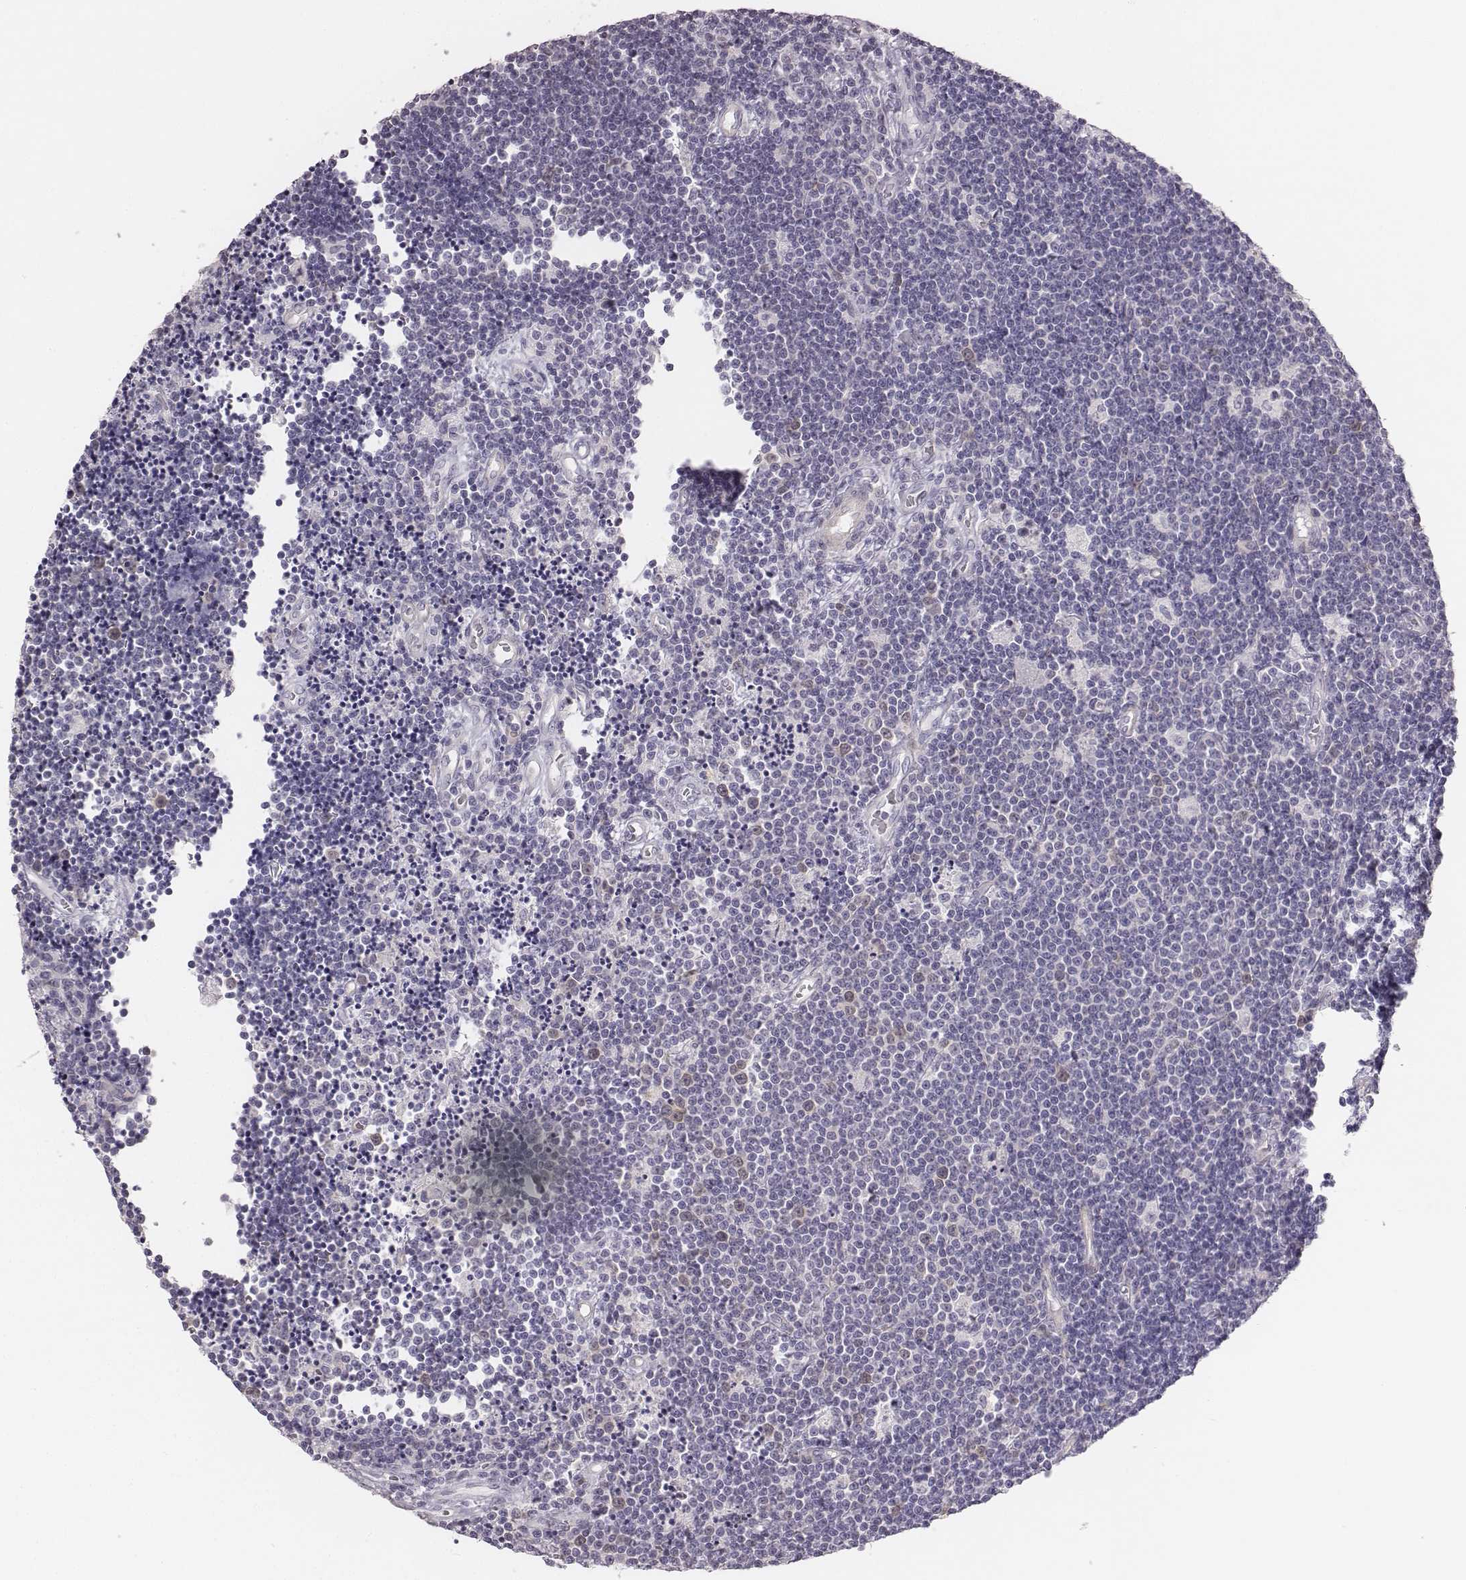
{"staining": {"intensity": "negative", "quantity": "none", "location": "none"}, "tissue": "lymphoma", "cell_type": "Tumor cells", "image_type": "cancer", "snomed": [{"axis": "morphology", "description": "Malignant lymphoma, non-Hodgkin's type, Low grade"}, {"axis": "topography", "description": "Brain"}], "caption": "This is an immunohistochemistry histopathology image of human low-grade malignant lymphoma, non-Hodgkin's type. There is no expression in tumor cells.", "gene": "PBK", "patient": {"sex": "female", "age": 66}}